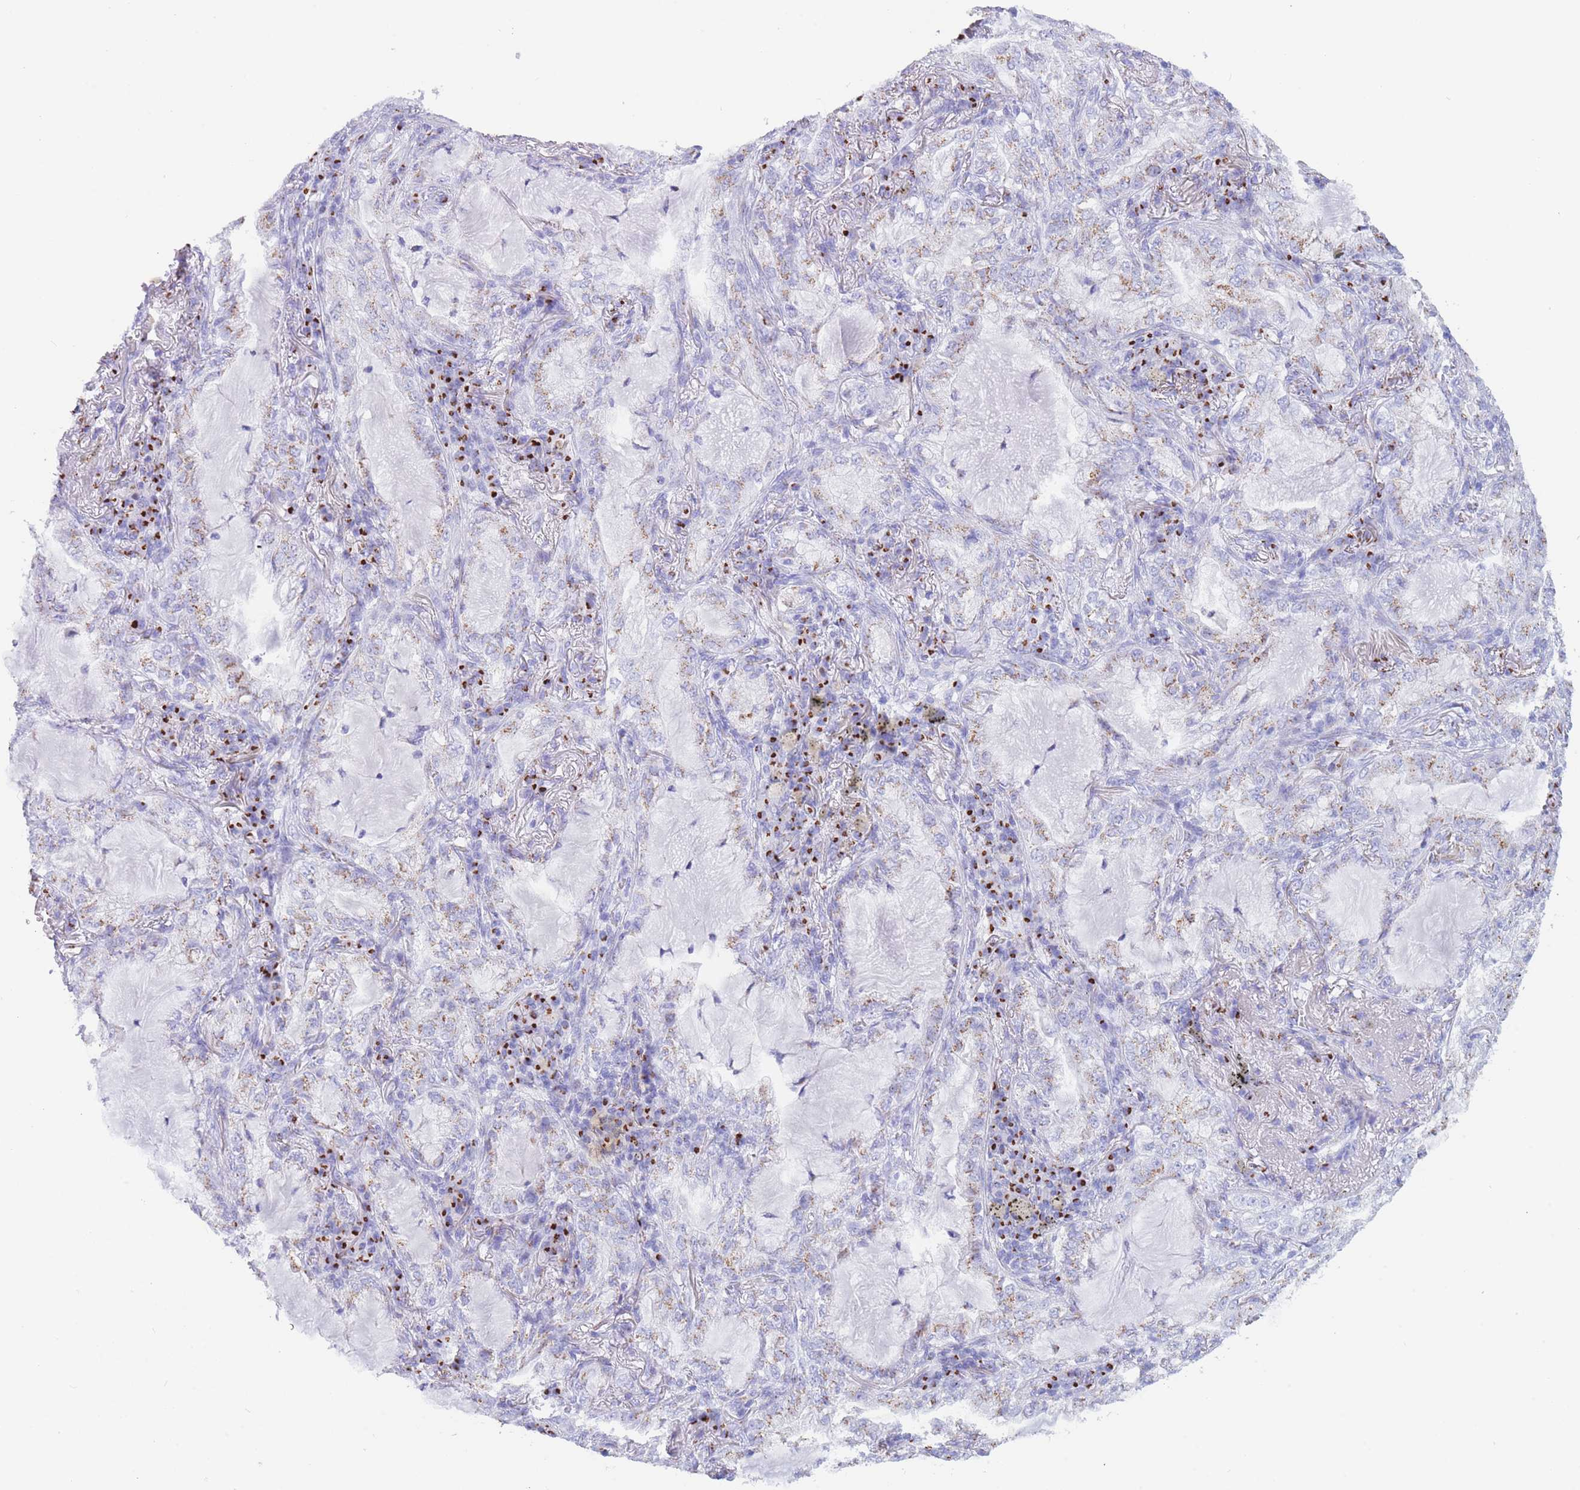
{"staining": {"intensity": "weak", "quantity": "<25%", "location": "cytoplasmic/membranous"}, "tissue": "lung cancer", "cell_type": "Tumor cells", "image_type": "cancer", "snomed": [{"axis": "morphology", "description": "Adenocarcinoma, NOS"}, {"axis": "topography", "description": "Lung"}], "caption": "Image shows no protein positivity in tumor cells of lung cancer (adenocarcinoma) tissue.", "gene": "FAM3C", "patient": {"sex": "female", "age": 73}}